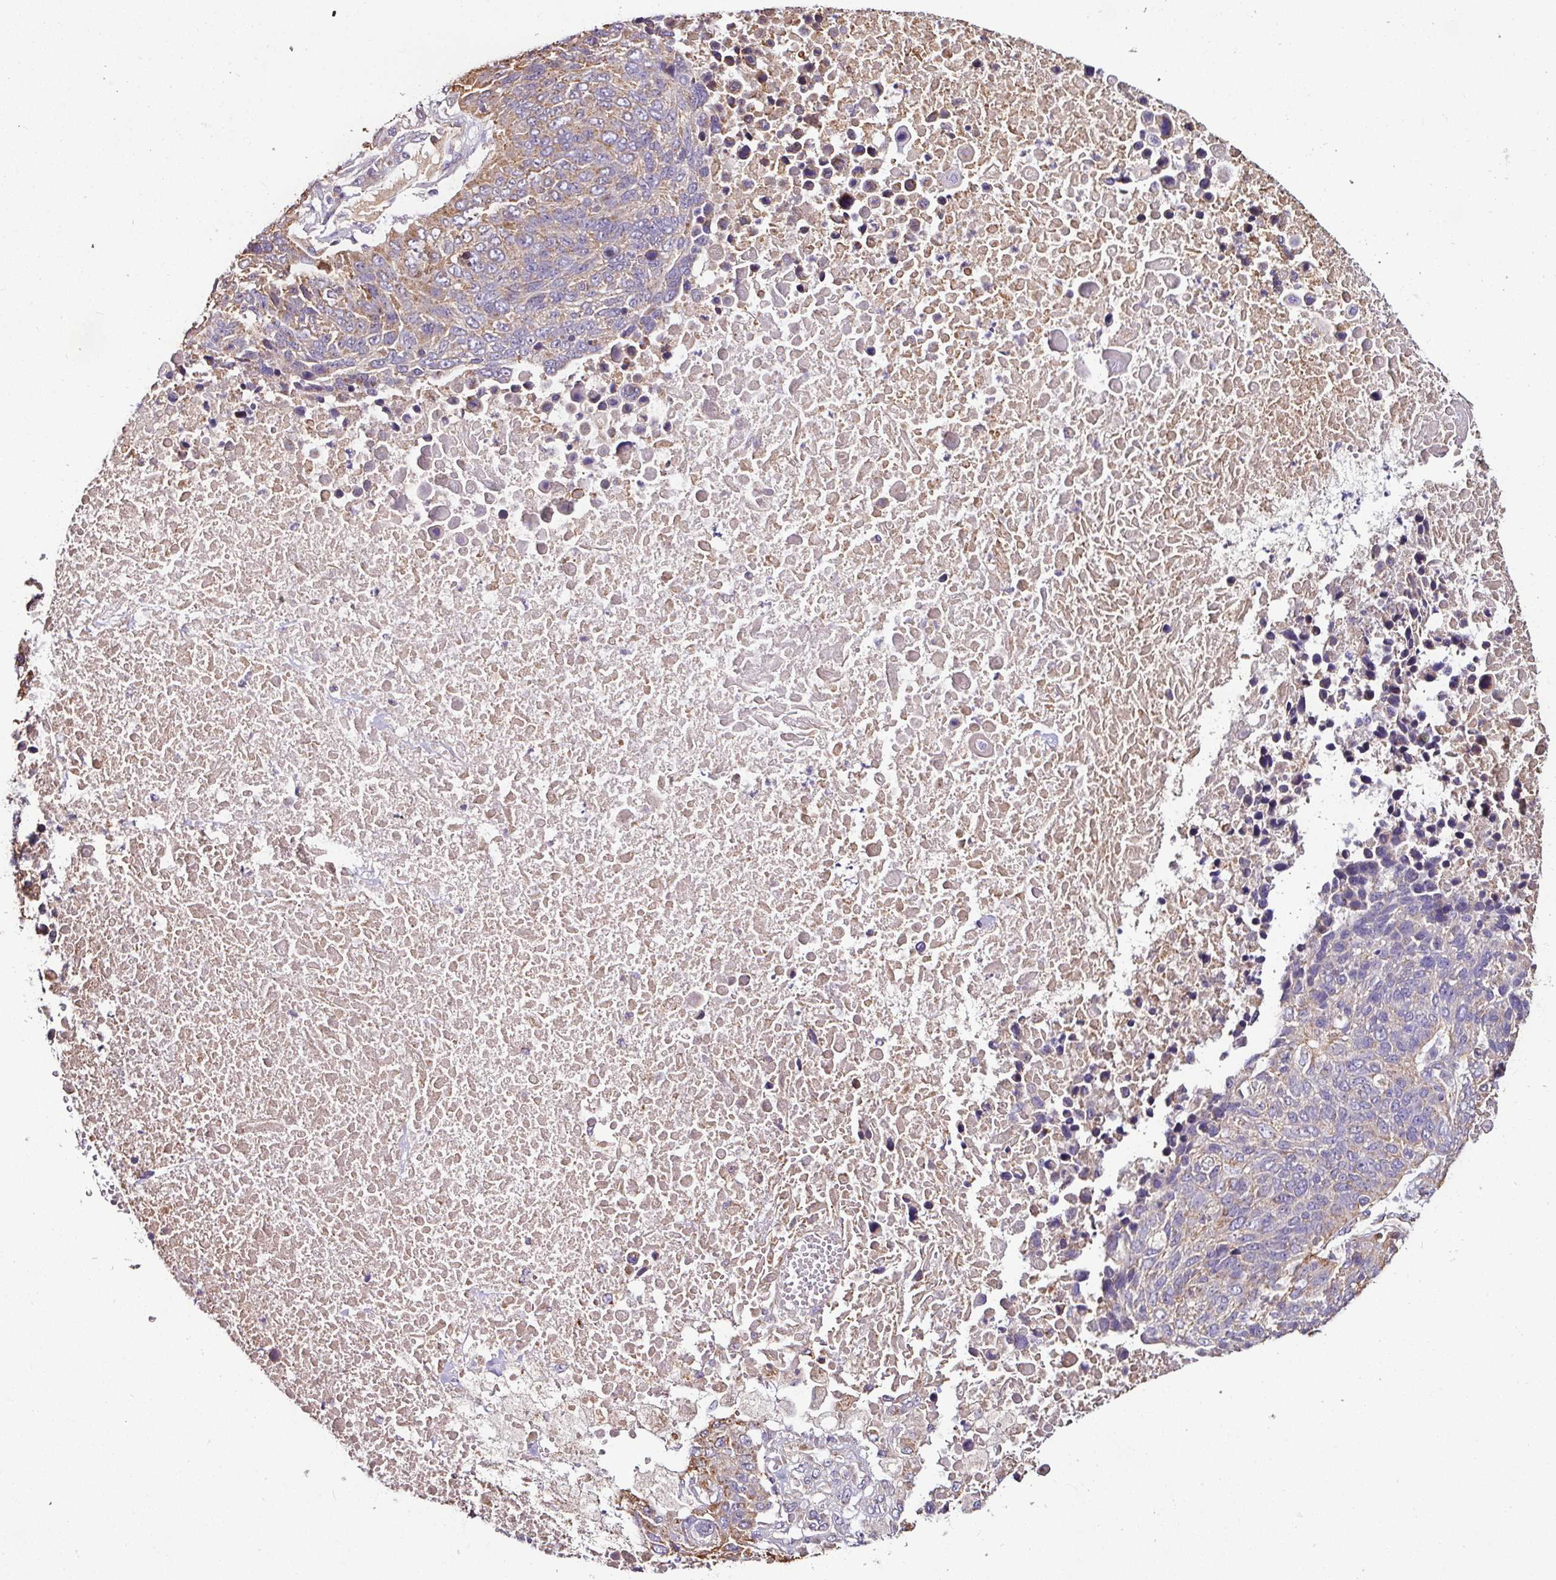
{"staining": {"intensity": "moderate", "quantity": "25%-75%", "location": "cytoplasmic/membranous"}, "tissue": "lung cancer", "cell_type": "Tumor cells", "image_type": "cancer", "snomed": [{"axis": "morphology", "description": "Normal tissue, NOS"}, {"axis": "morphology", "description": "Squamous cell carcinoma, NOS"}, {"axis": "topography", "description": "Lymph node"}, {"axis": "topography", "description": "Lung"}], "caption": "Protein analysis of lung squamous cell carcinoma tissue reveals moderate cytoplasmic/membranous staining in about 25%-75% of tumor cells. Immunohistochemistry (ihc) stains the protein in brown and the nuclei are stained blue.", "gene": "CPD", "patient": {"sex": "male", "age": 66}}